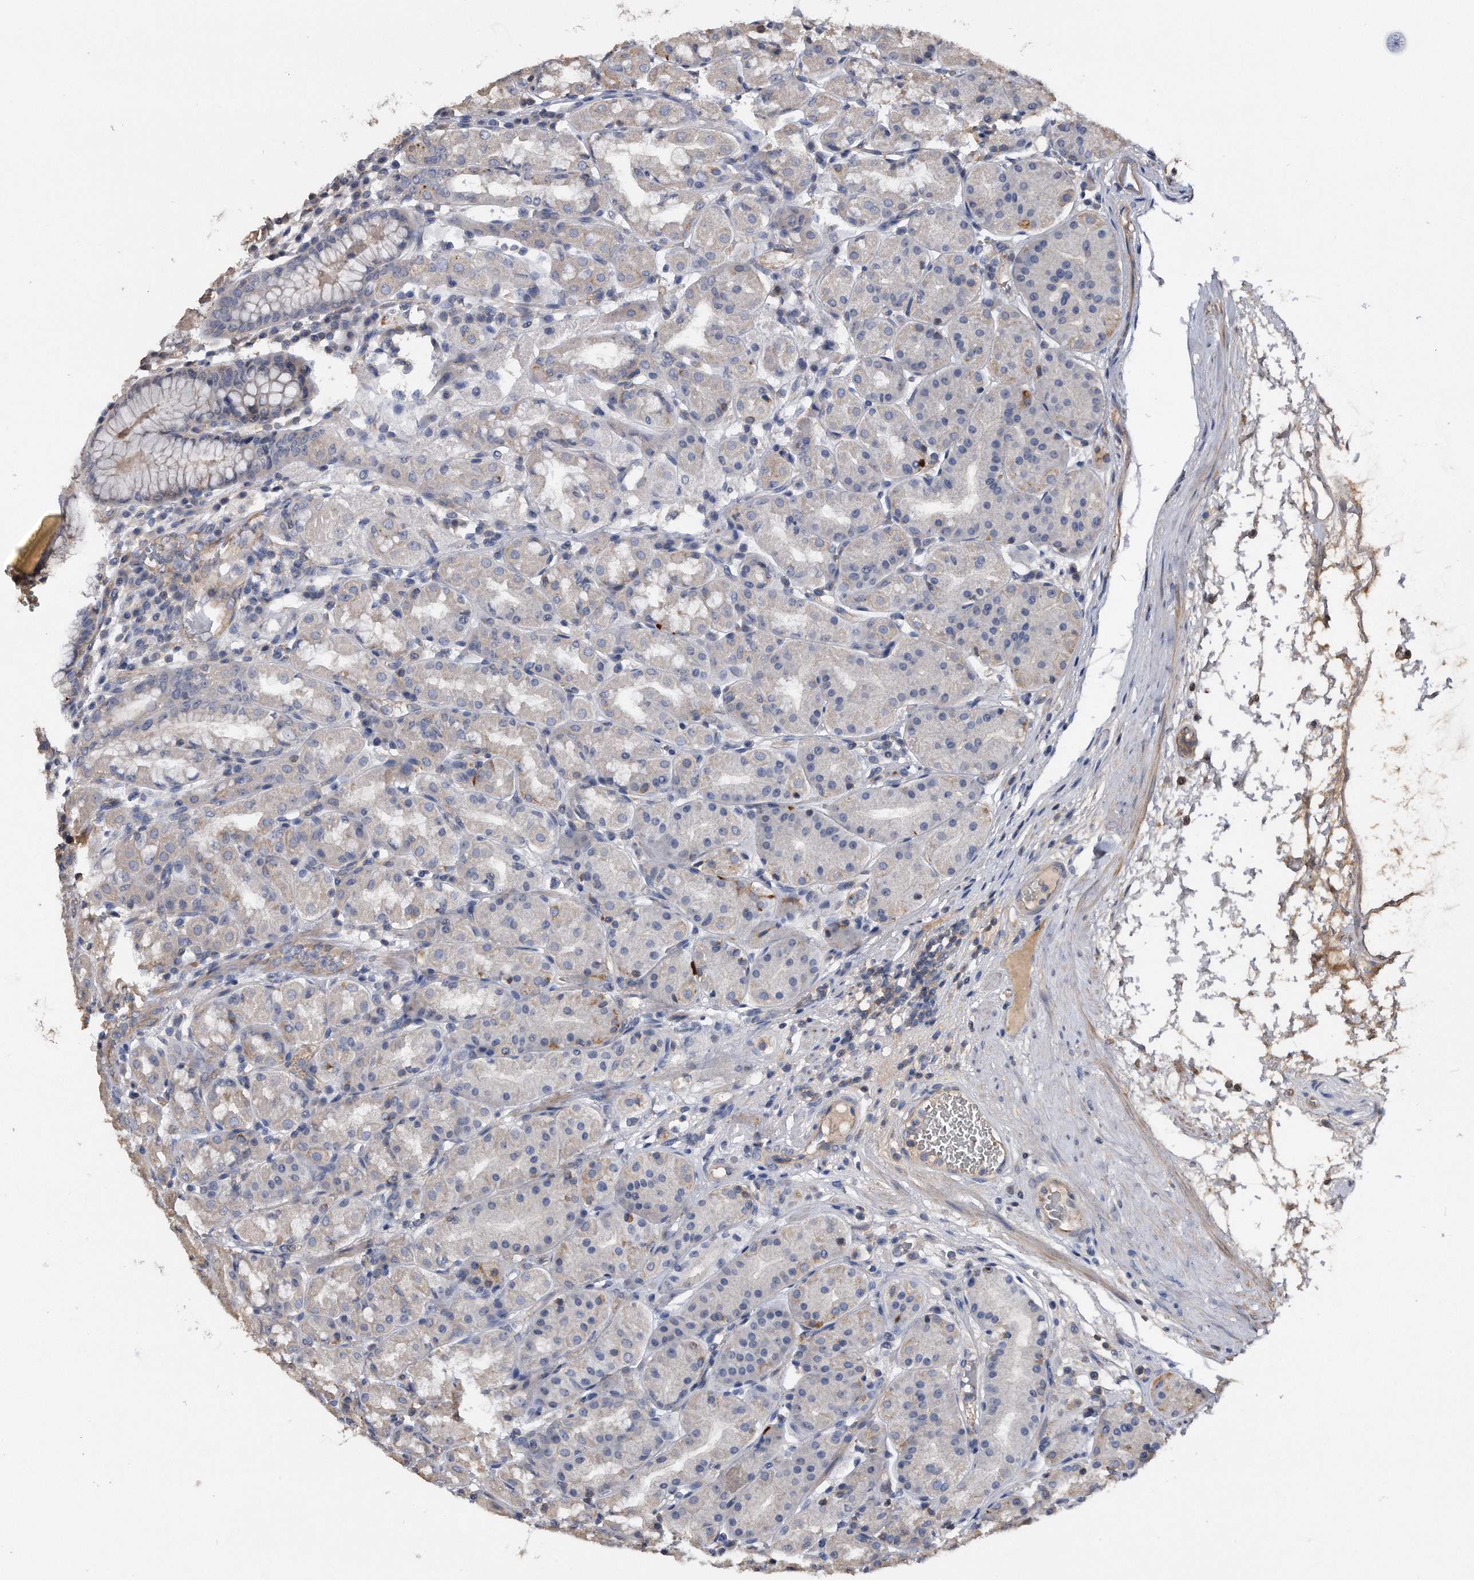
{"staining": {"intensity": "weak", "quantity": "<25%", "location": "cytoplasmic/membranous"}, "tissue": "stomach", "cell_type": "Glandular cells", "image_type": "normal", "snomed": [{"axis": "morphology", "description": "Normal tissue, NOS"}, {"axis": "topography", "description": "Stomach"}, {"axis": "topography", "description": "Stomach, lower"}], "caption": "Immunohistochemical staining of normal human stomach displays no significant expression in glandular cells.", "gene": "KCND3", "patient": {"sex": "female", "age": 56}}